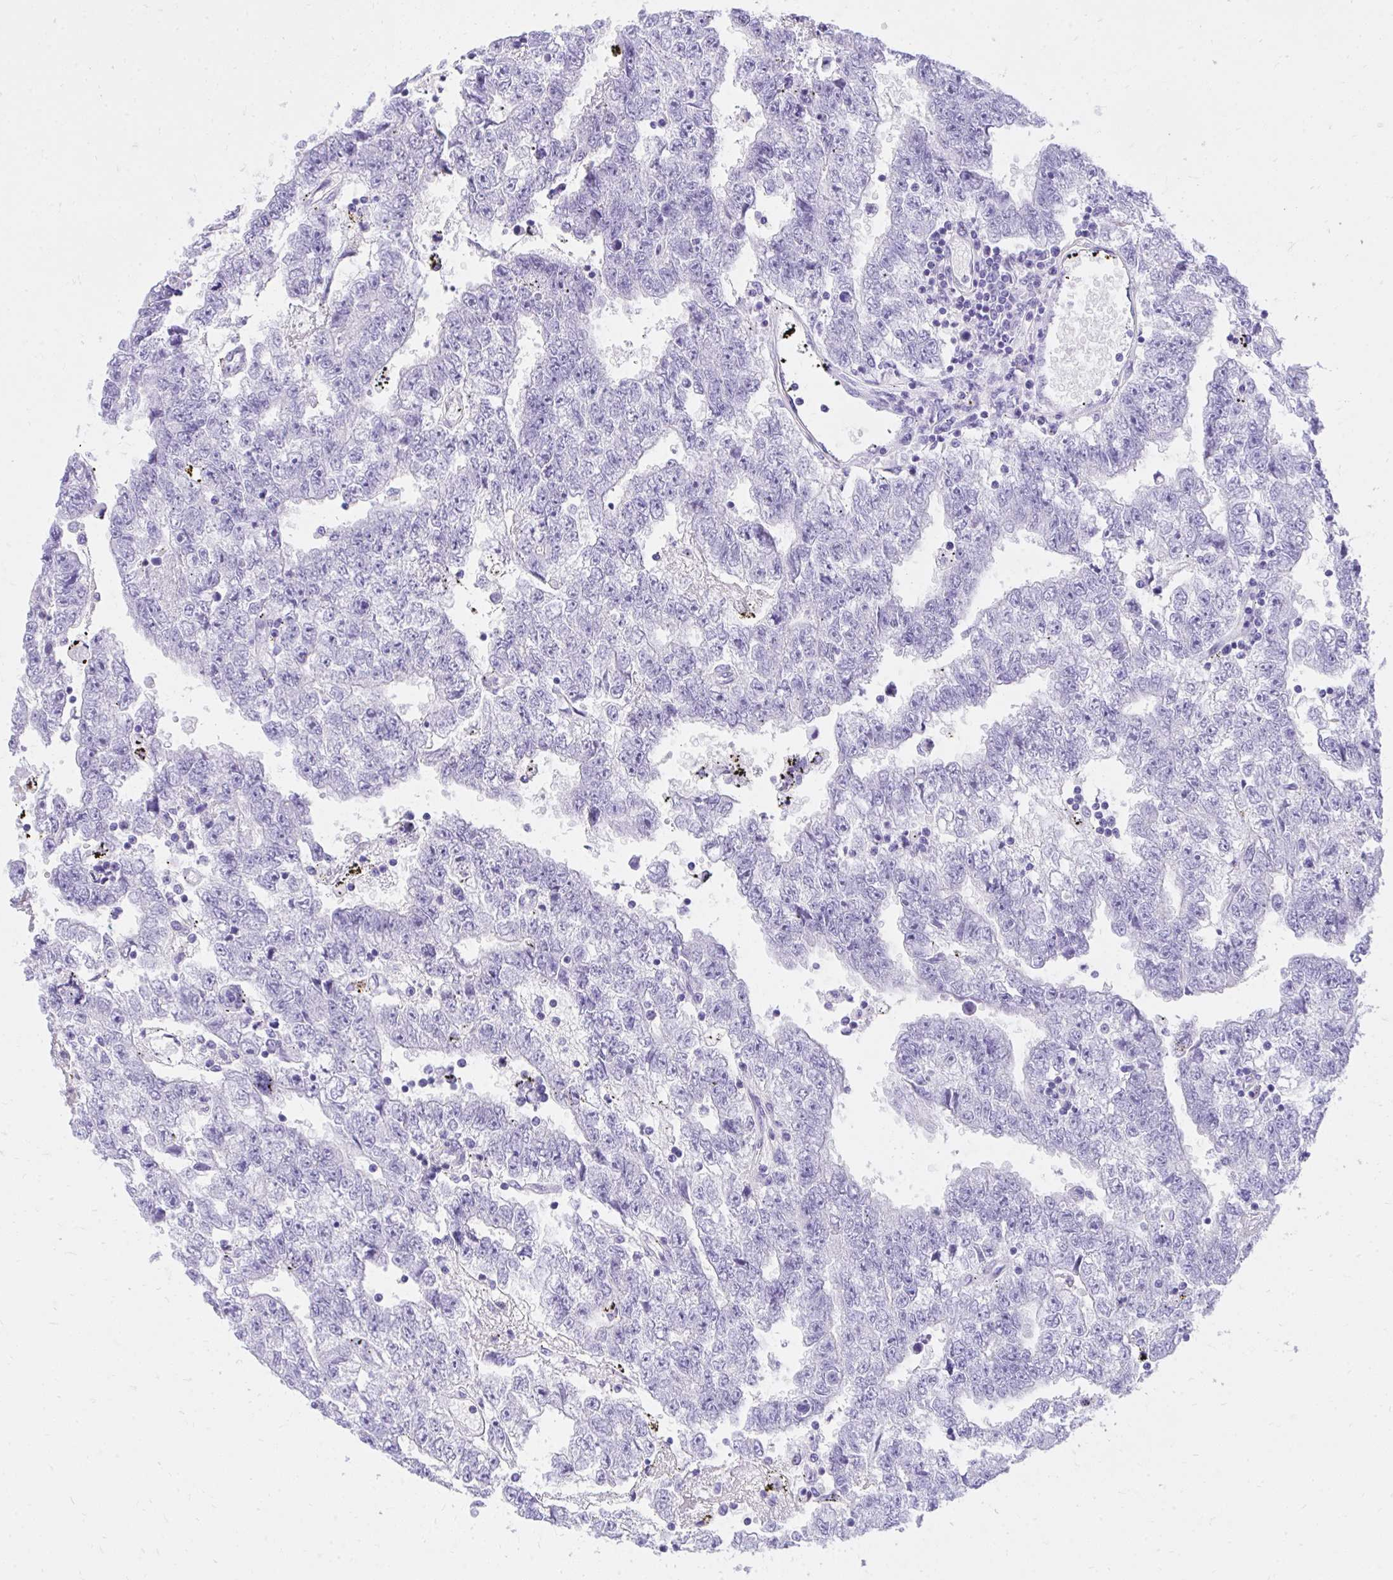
{"staining": {"intensity": "negative", "quantity": "none", "location": "none"}, "tissue": "testis cancer", "cell_type": "Tumor cells", "image_type": "cancer", "snomed": [{"axis": "morphology", "description": "Carcinoma, Embryonal, NOS"}, {"axis": "topography", "description": "Testis"}], "caption": "Micrograph shows no significant protein positivity in tumor cells of testis cancer (embryonal carcinoma). The staining is performed using DAB brown chromogen with nuclei counter-stained in using hematoxylin.", "gene": "KCNN4", "patient": {"sex": "male", "age": 25}}